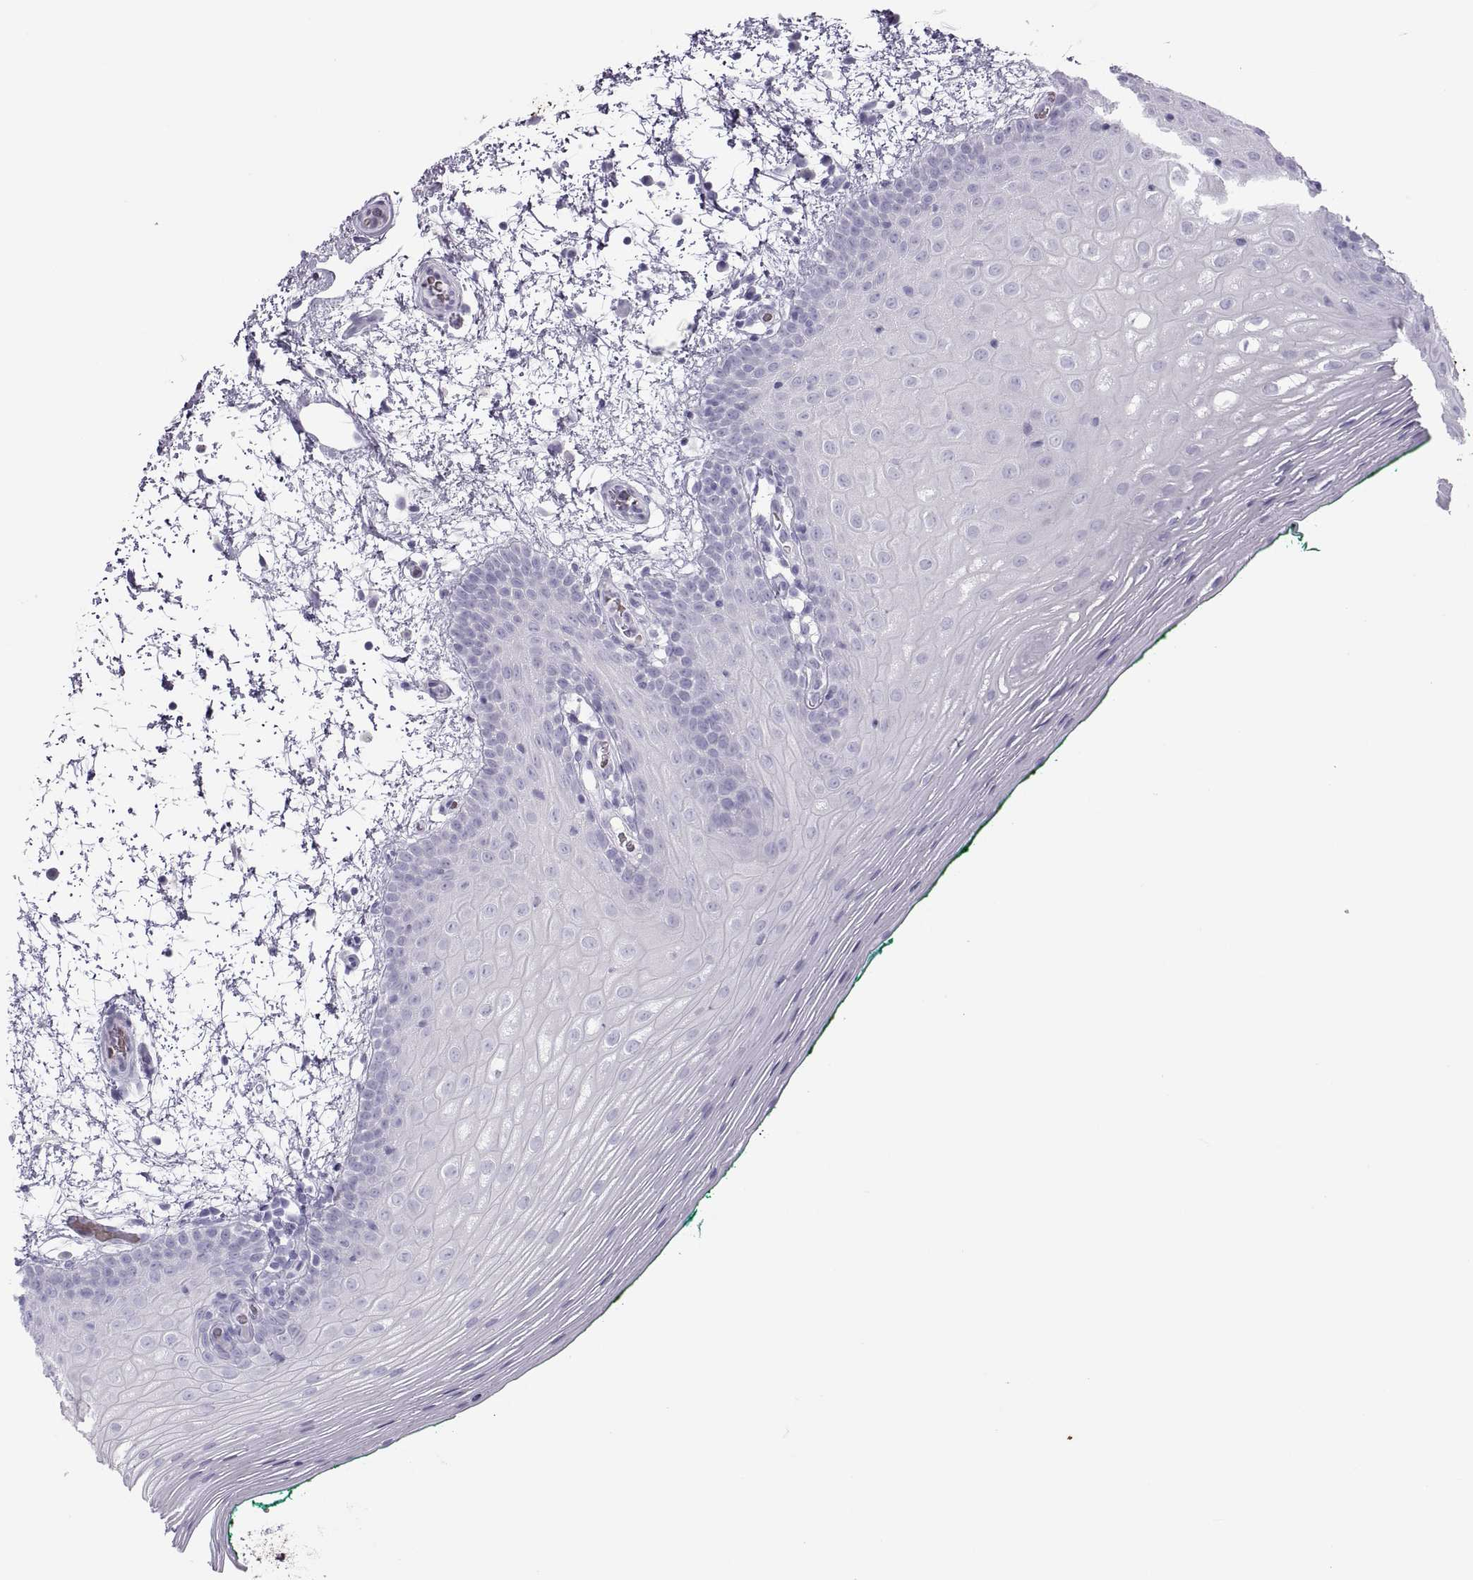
{"staining": {"intensity": "negative", "quantity": "none", "location": "none"}, "tissue": "oral mucosa", "cell_type": "Squamous epithelial cells", "image_type": "normal", "snomed": [{"axis": "morphology", "description": "Normal tissue, NOS"}, {"axis": "morphology", "description": "Squamous cell carcinoma, NOS"}, {"axis": "topography", "description": "Oral tissue"}, {"axis": "topography", "description": "Head-Neck"}], "caption": "Image shows no protein expression in squamous epithelial cells of benign oral mucosa.", "gene": "SEMG1", "patient": {"sex": "male", "age": 78}}